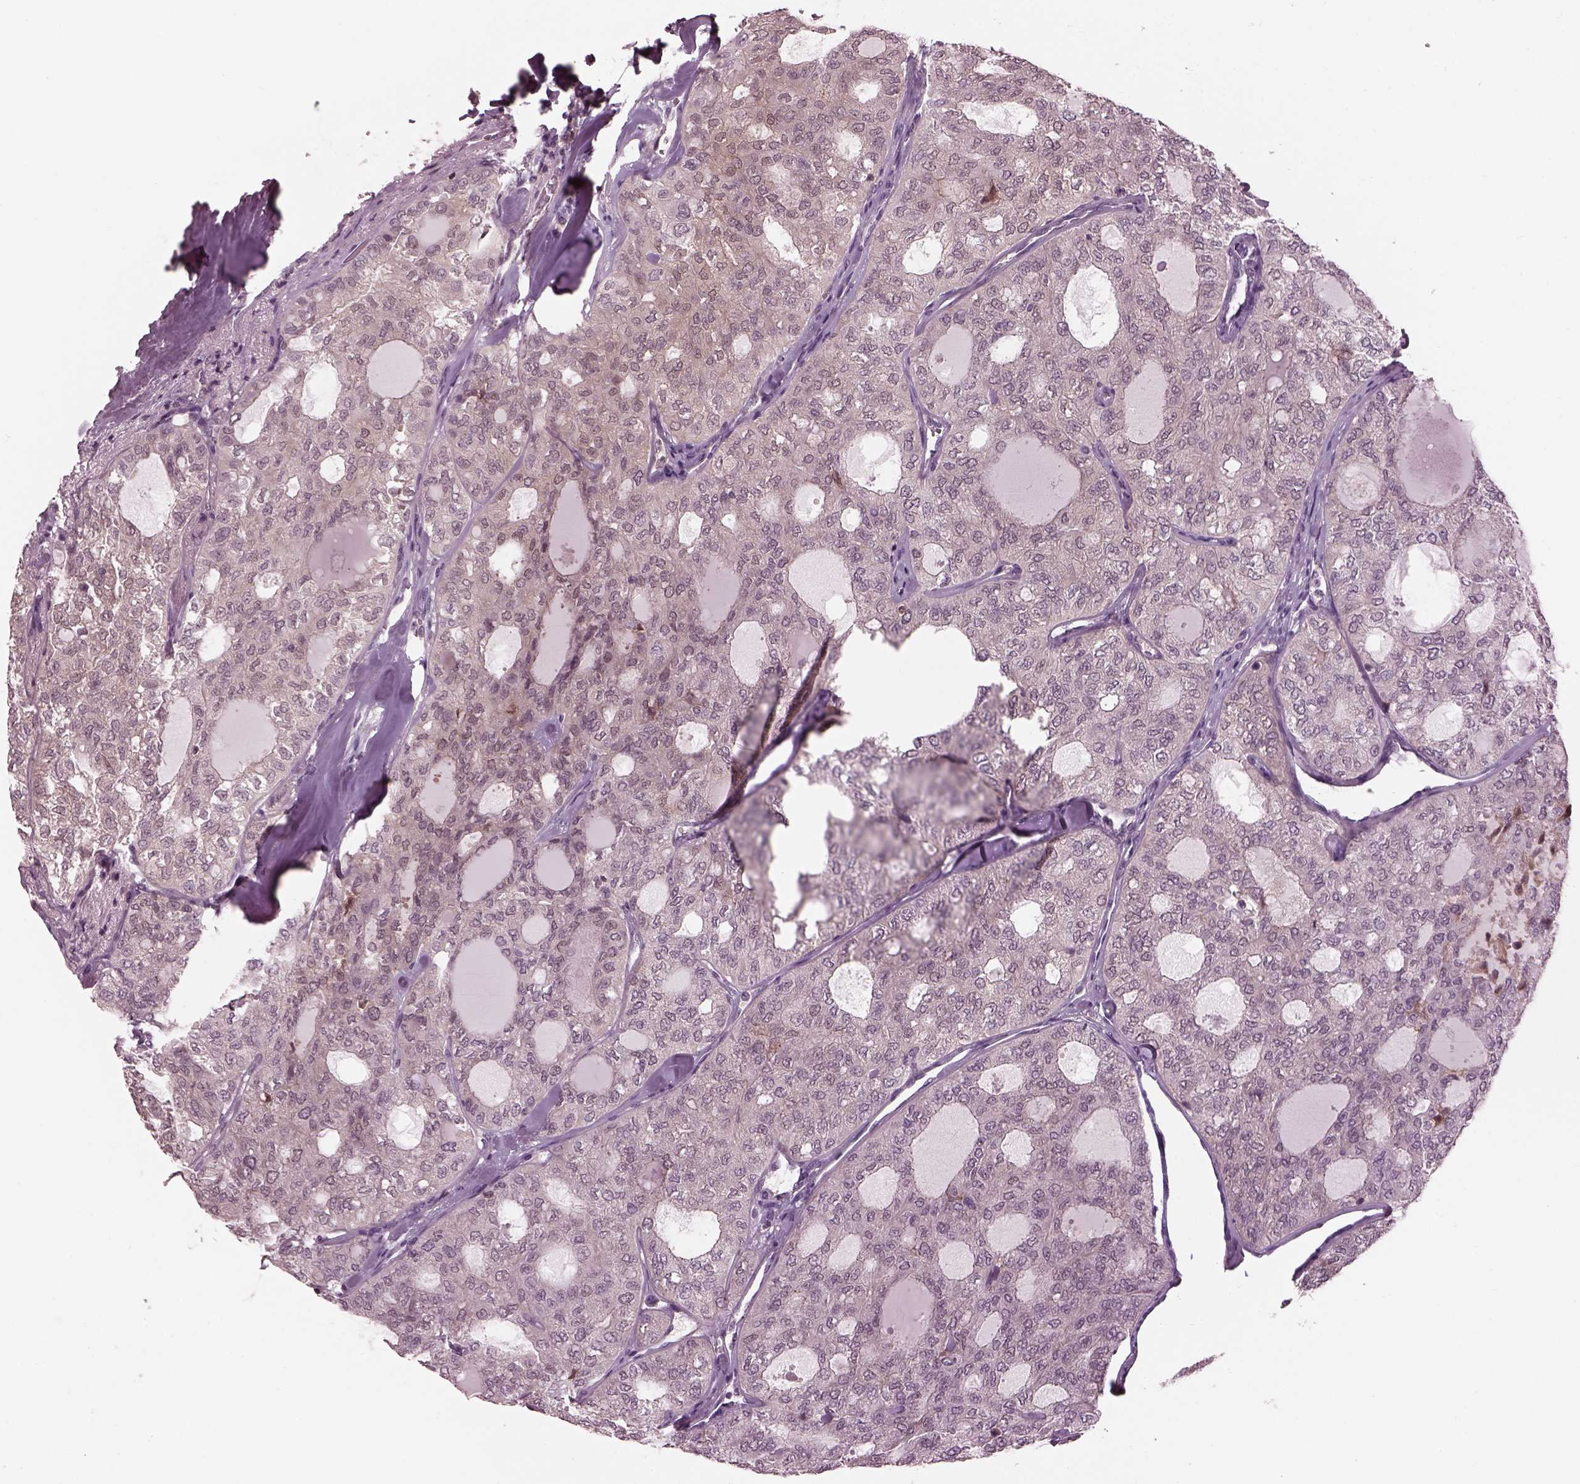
{"staining": {"intensity": "weak", "quantity": "25%-75%", "location": "cytoplasmic/membranous"}, "tissue": "thyroid cancer", "cell_type": "Tumor cells", "image_type": "cancer", "snomed": [{"axis": "morphology", "description": "Follicular adenoma carcinoma, NOS"}, {"axis": "topography", "description": "Thyroid gland"}], "caption": "Immunohistochemical staining of human follicular adenoma carcinoma (thyroid) exhibits low levels of weak cytoplasmic/membranous expression in approximately 25%-75% of tumor cells.", "gene": "SRI", "patient": {"sex": "male", "age": 75}}